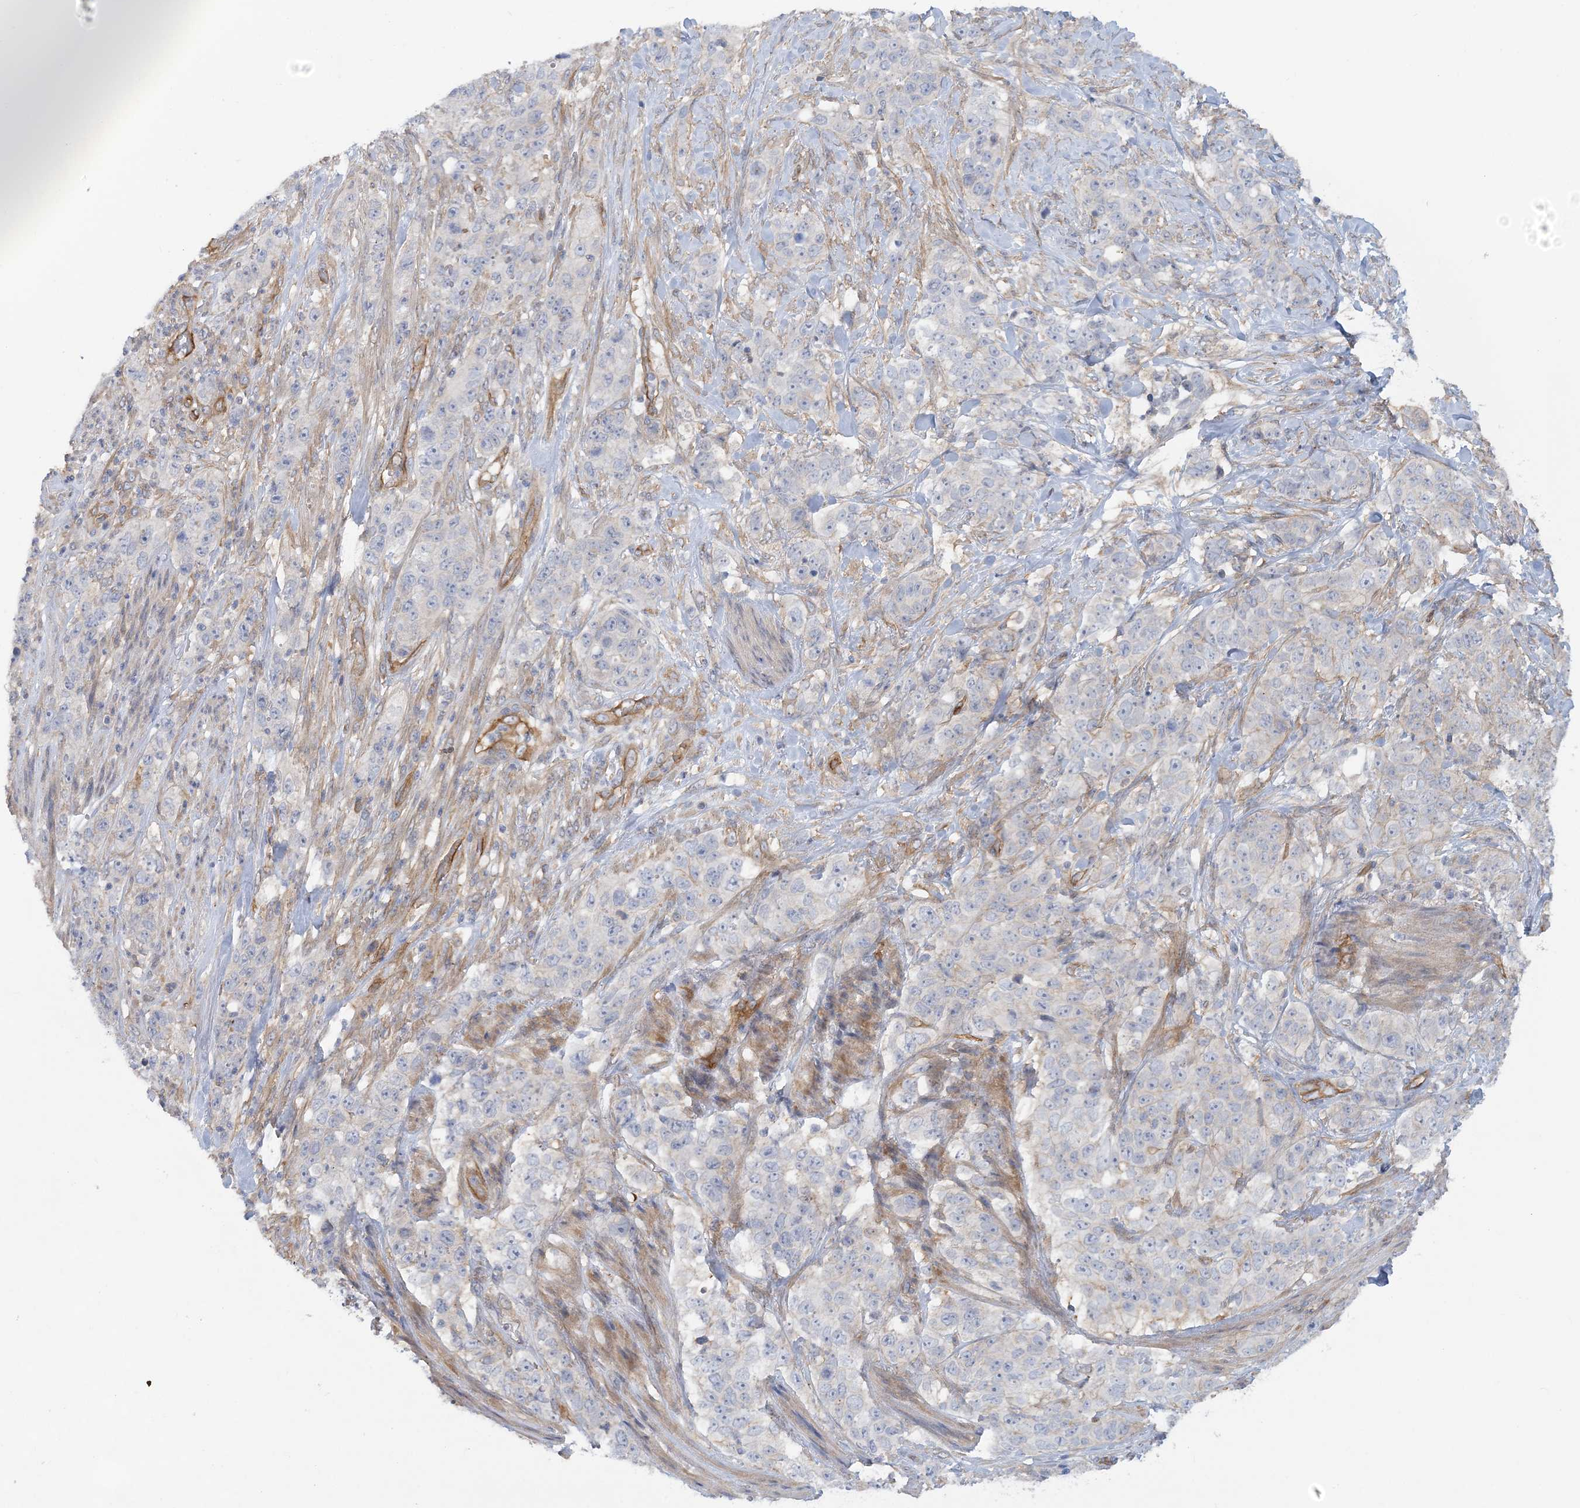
{"staining": {"intensity": "negative", "quantity": "none", "location": "none"}, "tissue": "stomach cancer", "cell_type": "Tumor cells", "image_type": "cancer", "snomed": [{"axis": "morphology", "description": "Adenocarcinoma, NOS"}, {"axis": "topography", "description": "Stomach"}], "caption": "A high-resolution image shows IHC staining of stomach cancer, which reveals no significant expression in tumor cells.", "gene": "RAI14", "patient": {"sex": "male", "age": 48}}